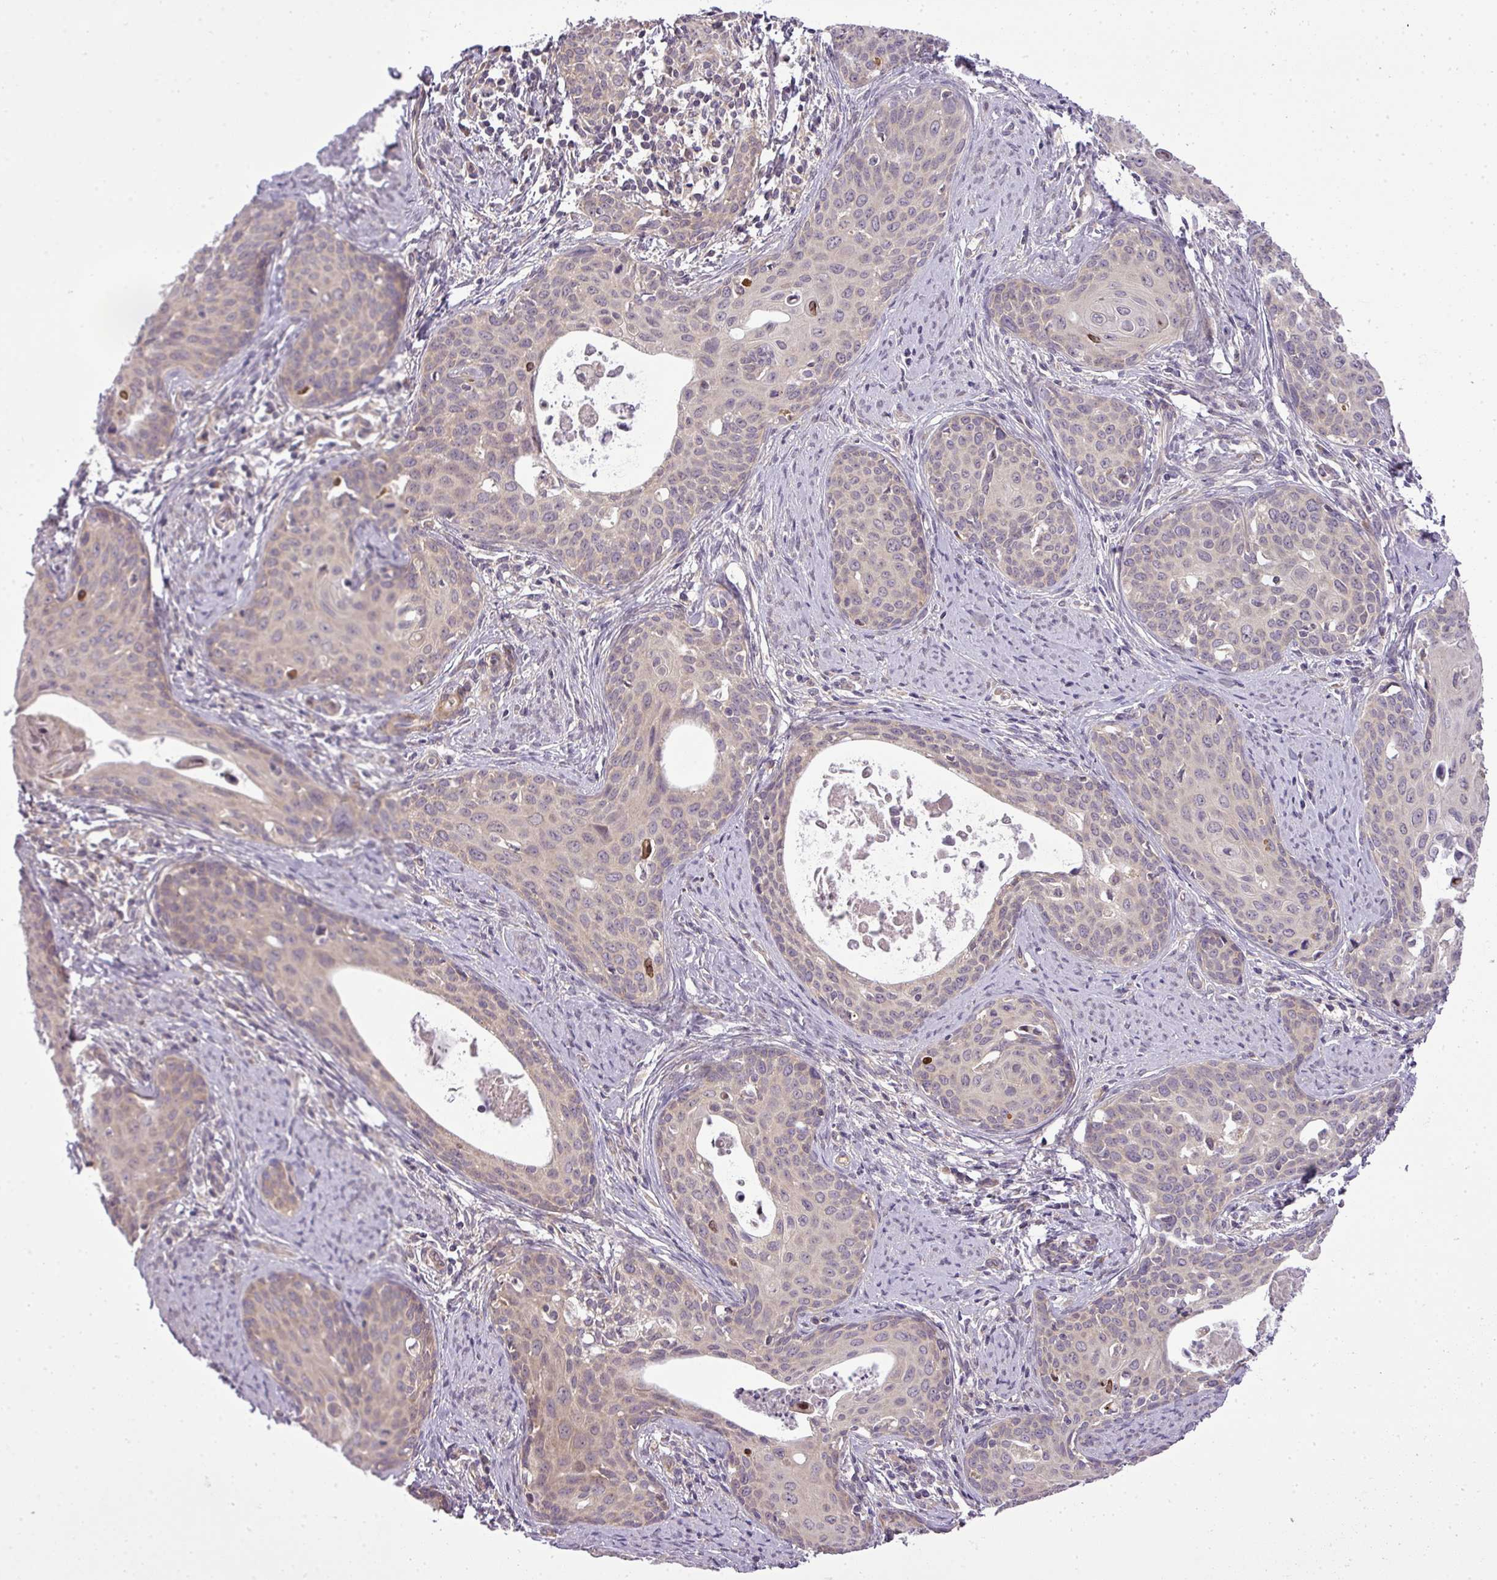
{"staining": {"intensity": "weak", "quantity": "<25%", "location": "cytoplasmic/membranous"}, "tissue": "cervical cancer", "cell_type": "Tumor cells", "image_type": "cancer", "snomed": [{"axis": "morphology", "description": "Squamous cell carcinoma, NOS"}, {"axis": "topography", "description": "Cervix"}], "caption": "Micrograph shows no protein staining in tumor cells of squamous cell carcinoma (cervical) tissue.", "gene": "ZDHHC1", "patient": {"sex": "female", "age": 46}}